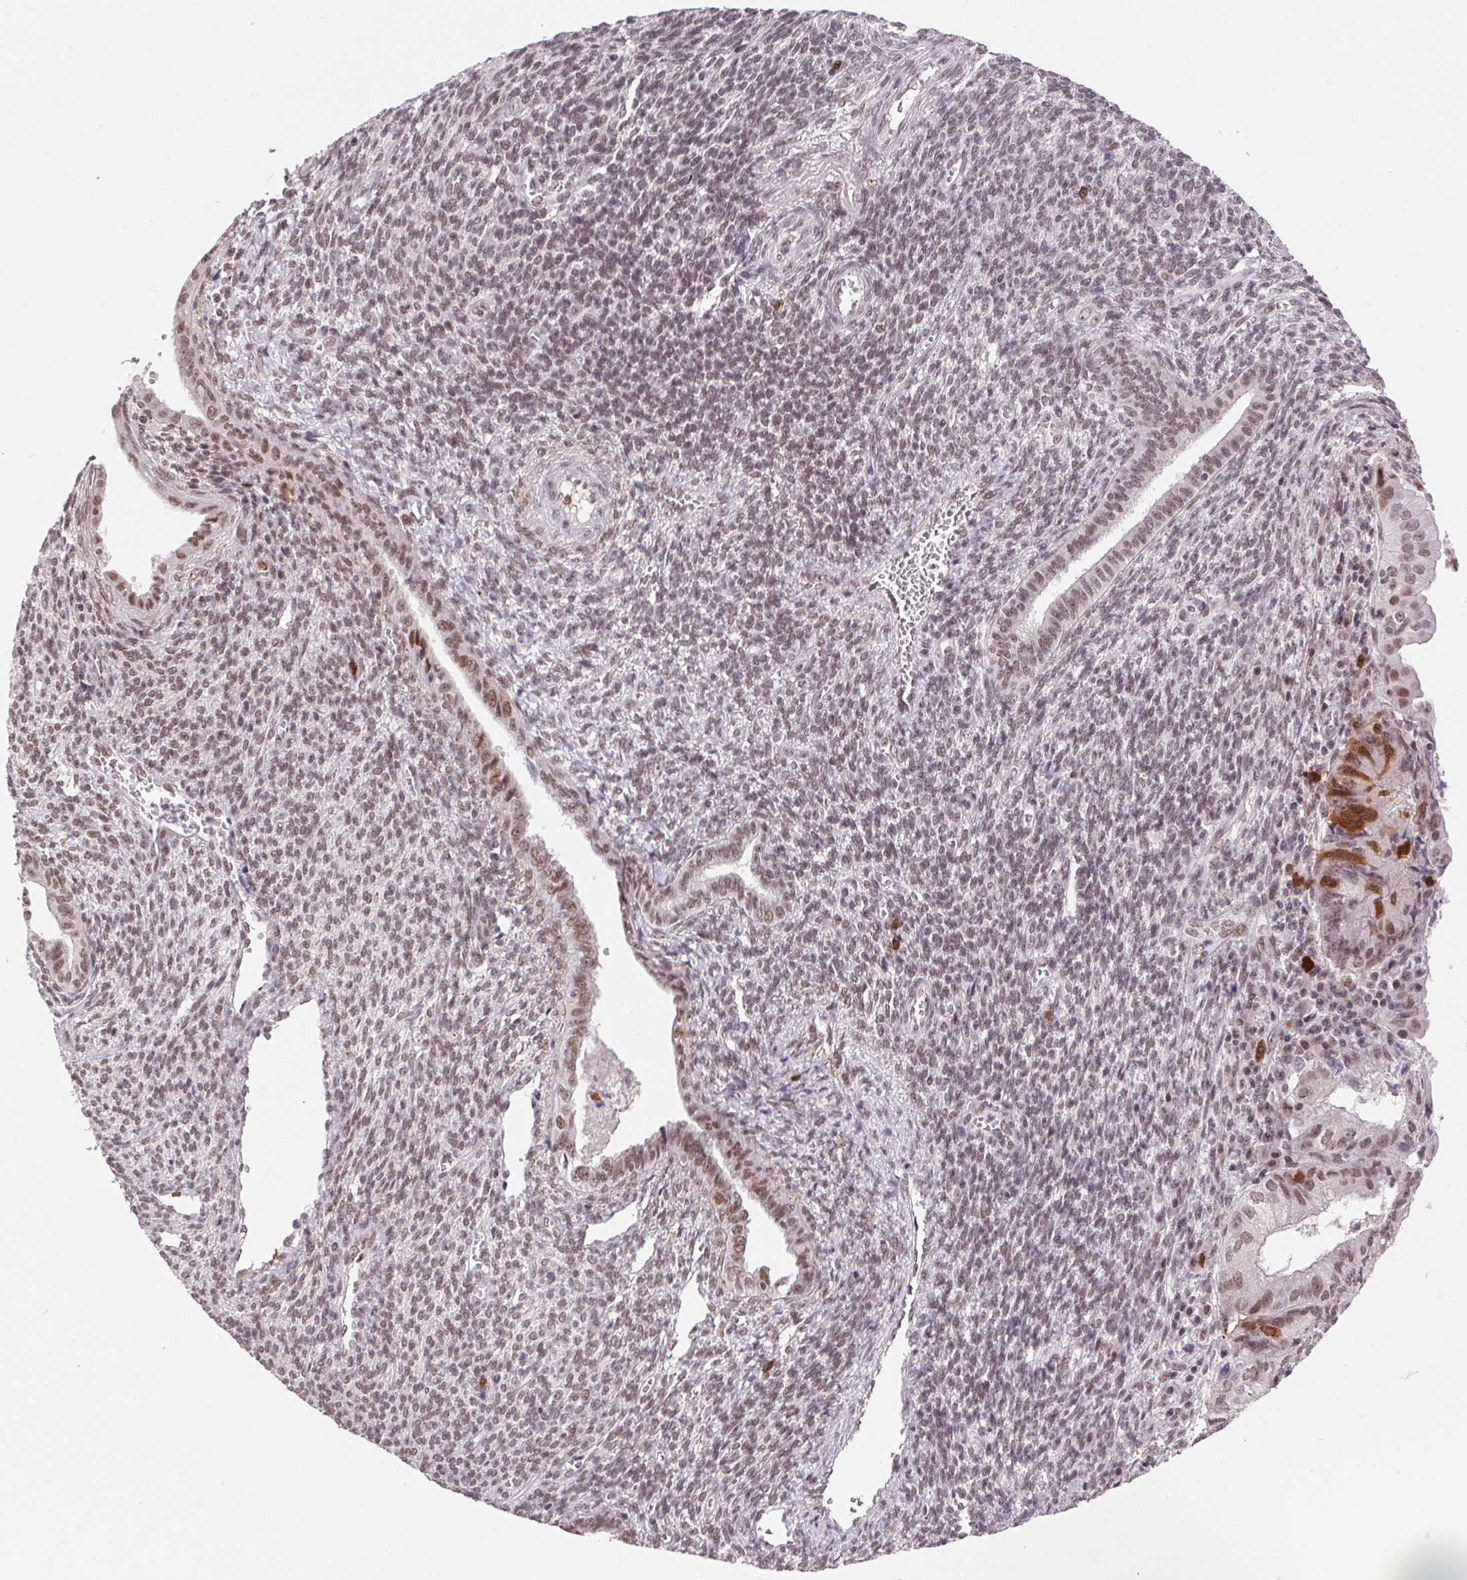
{"staining": {"intensity": "moderate", "quantity": "<25%", "location": "nuclear"}, "tissue": "endometrial cancer", "cell_type": "Tumor cells", "image_type": "cancer", "snomed": [{"axis": "morphology", "description": "Adenocarcinoma, NOS"}, {"axis": "topography", "description": "Endometrium"}], "caption": "DAB immunohistochemical staining of endometrial cancer (adenocarcinoma) reveals moderate nuclear protein positivity in about <25% of tumor cells.", "gene": "CD2BP2", "patient": {"sex": "female", "age": 86}}